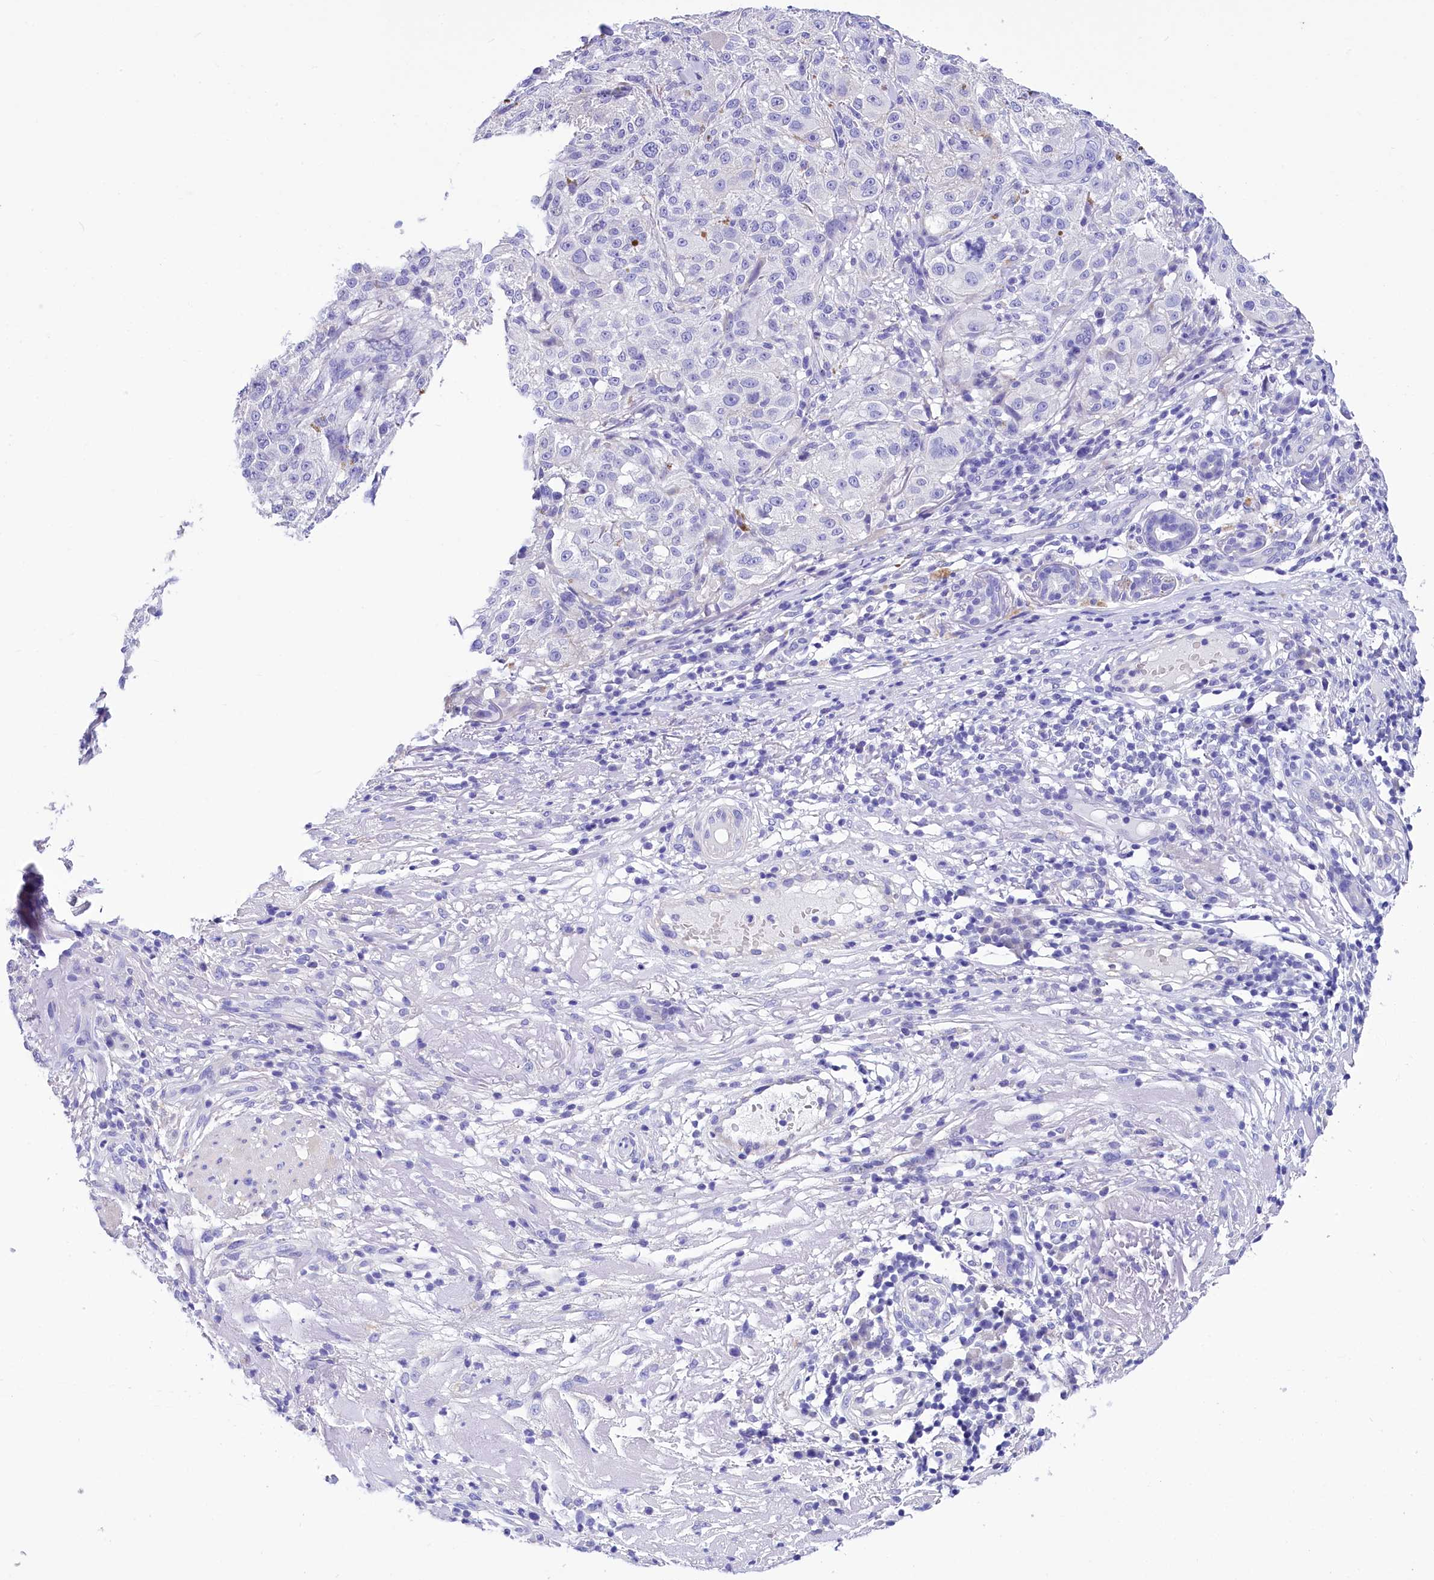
{"staining": {"intensity": "negative", "quantity": "none", "location": "none"}, "tissue": "melanoma", "cell_type": "Tumor cells", "image_type": "cancer", "snomed": [{"axis": "morphology", "description": "Necrosis, NOS"}, {"axis": "morphology", "description": "Malignant melanoma, NOS"}, {"axis": "topography", "description": "Skin"}], "caption": "DAB (3,3'-diaminobenzidine) immunohistochemical staining of melanoma demonstrates no significant staining in tumor cells.", "gene": "TTC36", "patient": {"sex": "female", "age": 87}}